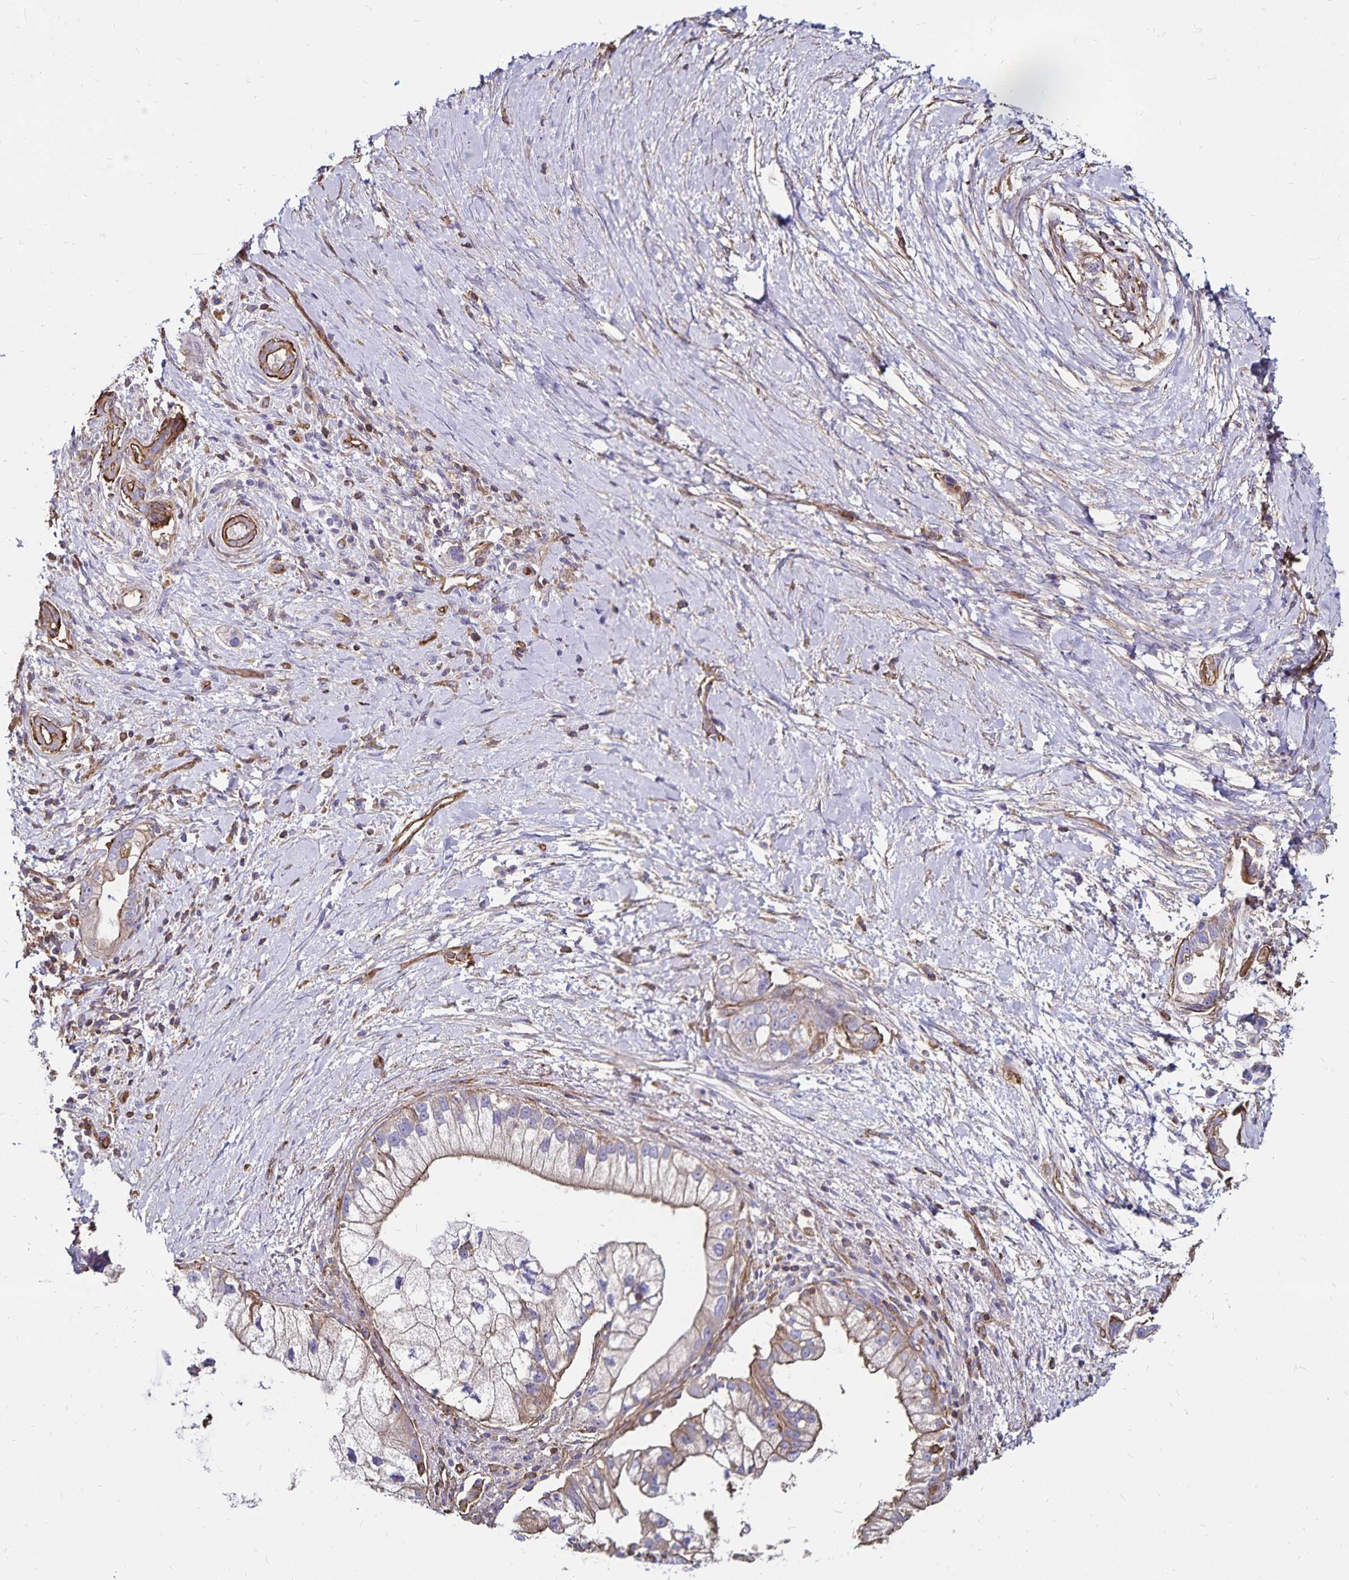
{"staining": {"intensity": "negative", "quantity": "none", "location": "none"}, "tissue": "pancreatic cancer", "cell_type": "Tumor cells", "image_type": "cancer", "snomed": [{"axis": "morphology", "description": "Adenocarcinoma, NOS"}, {"axis": "topography", "description": "Pancreas"}], "caption": "There is no significant staining in tumor cells of pancreatic adenocarcinoma.", "gene": "RPRML", "patient": {"sex": "male", "age": 70}}